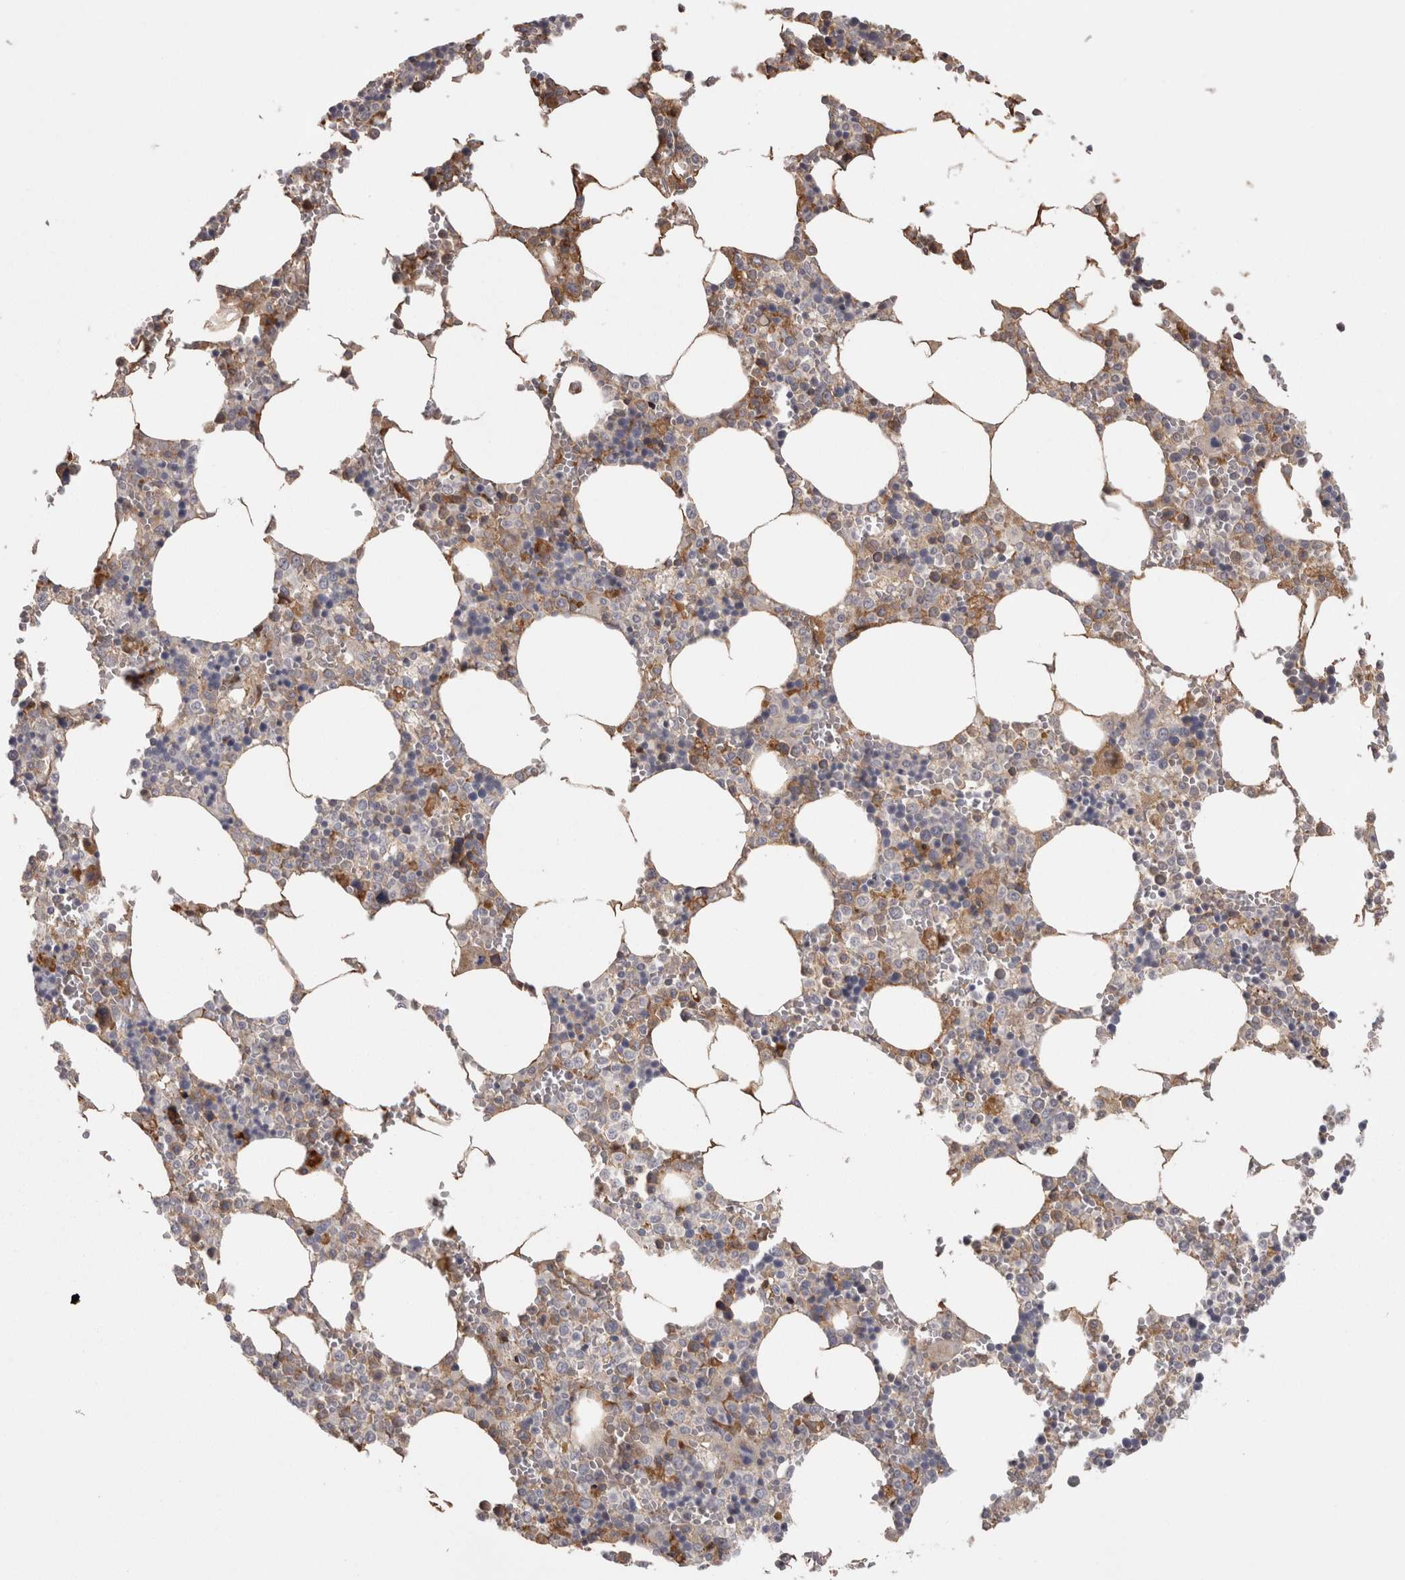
{"staining": {"intensity": "moderate", "quantity": "<25%", "location": "cytoplasmic/membranous"}, "tissue": "bone marrow", "cell_type": "Hematopoietic cells", "image_type": "normal", "snomed": [{"axis": "morphology", "description": "Normal tissue, NOS"}, {"axis": "topography", "description": "Bone marrow"}], "caption": "Protein expression by immunohistochemistry displays moderate cytoplasmic/membranous expression in approximately <25% of hematopoietic cells in normal bone marrow.", "gene": "SAA4", "patient": {"sex": "male", "age": 70}}